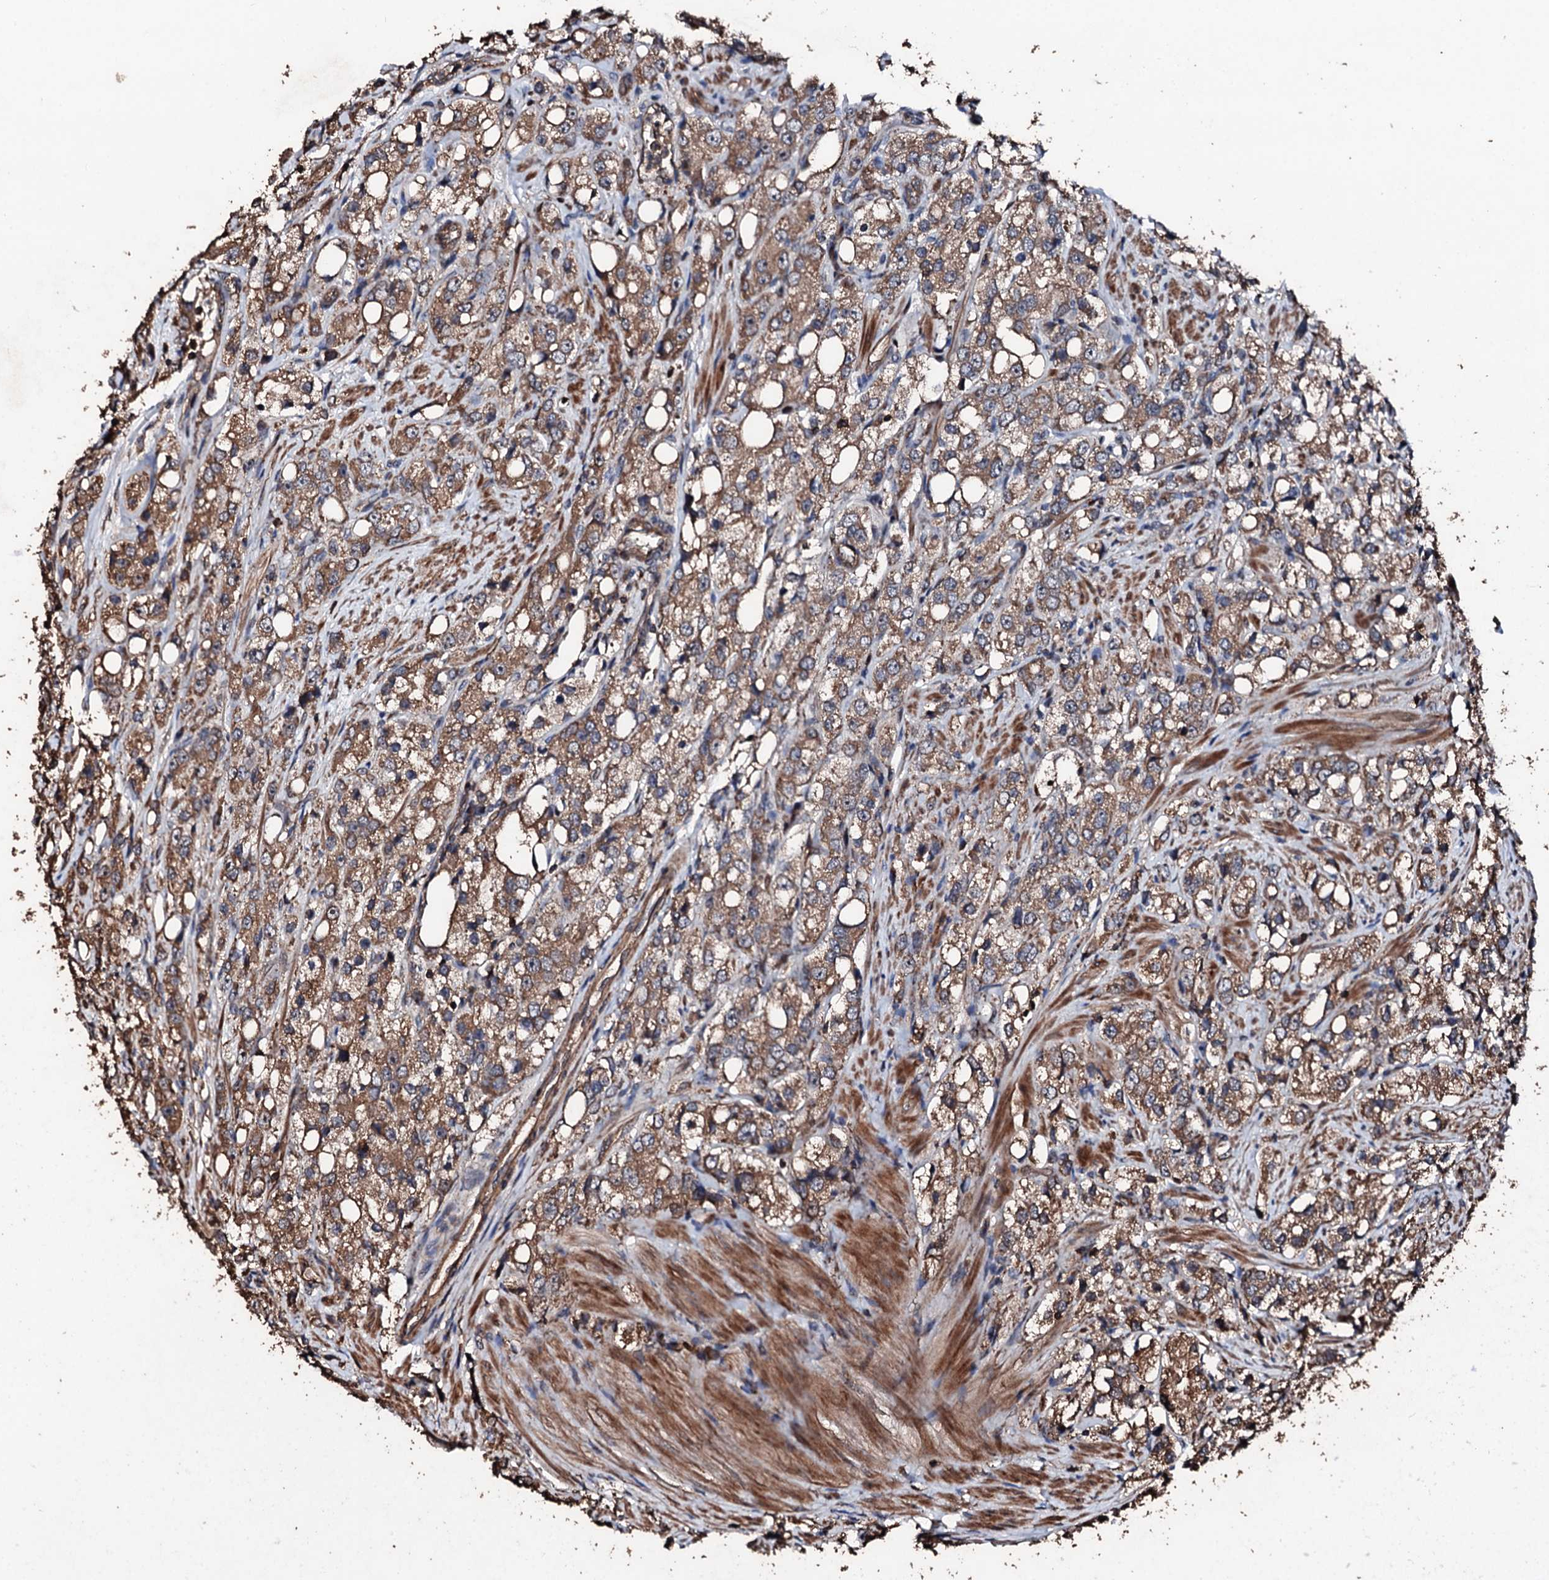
{"staining": {"intensity": "moderate", "quantity": ">75%", "location": "cytoplasmic/membranous"}, "tissue": "prostate cancer", "cell_type": "Tumor cells", "image_type": "cancer", "snomed": [{"axis": "morphology", "description": "Adenocarcinoma, NOS"}, {"axis": "topography", "description": "Prostate"}], "caption": "A high-resolution micrograph shows IHC staining of prostate cancer (adenocarcinoma), which exhibits moderate cytoplasmic/membranous positivity in approximately >75% of tumor cells.", "gene": "KIF18A", "patient": {"sex": "male", "age": 79}}